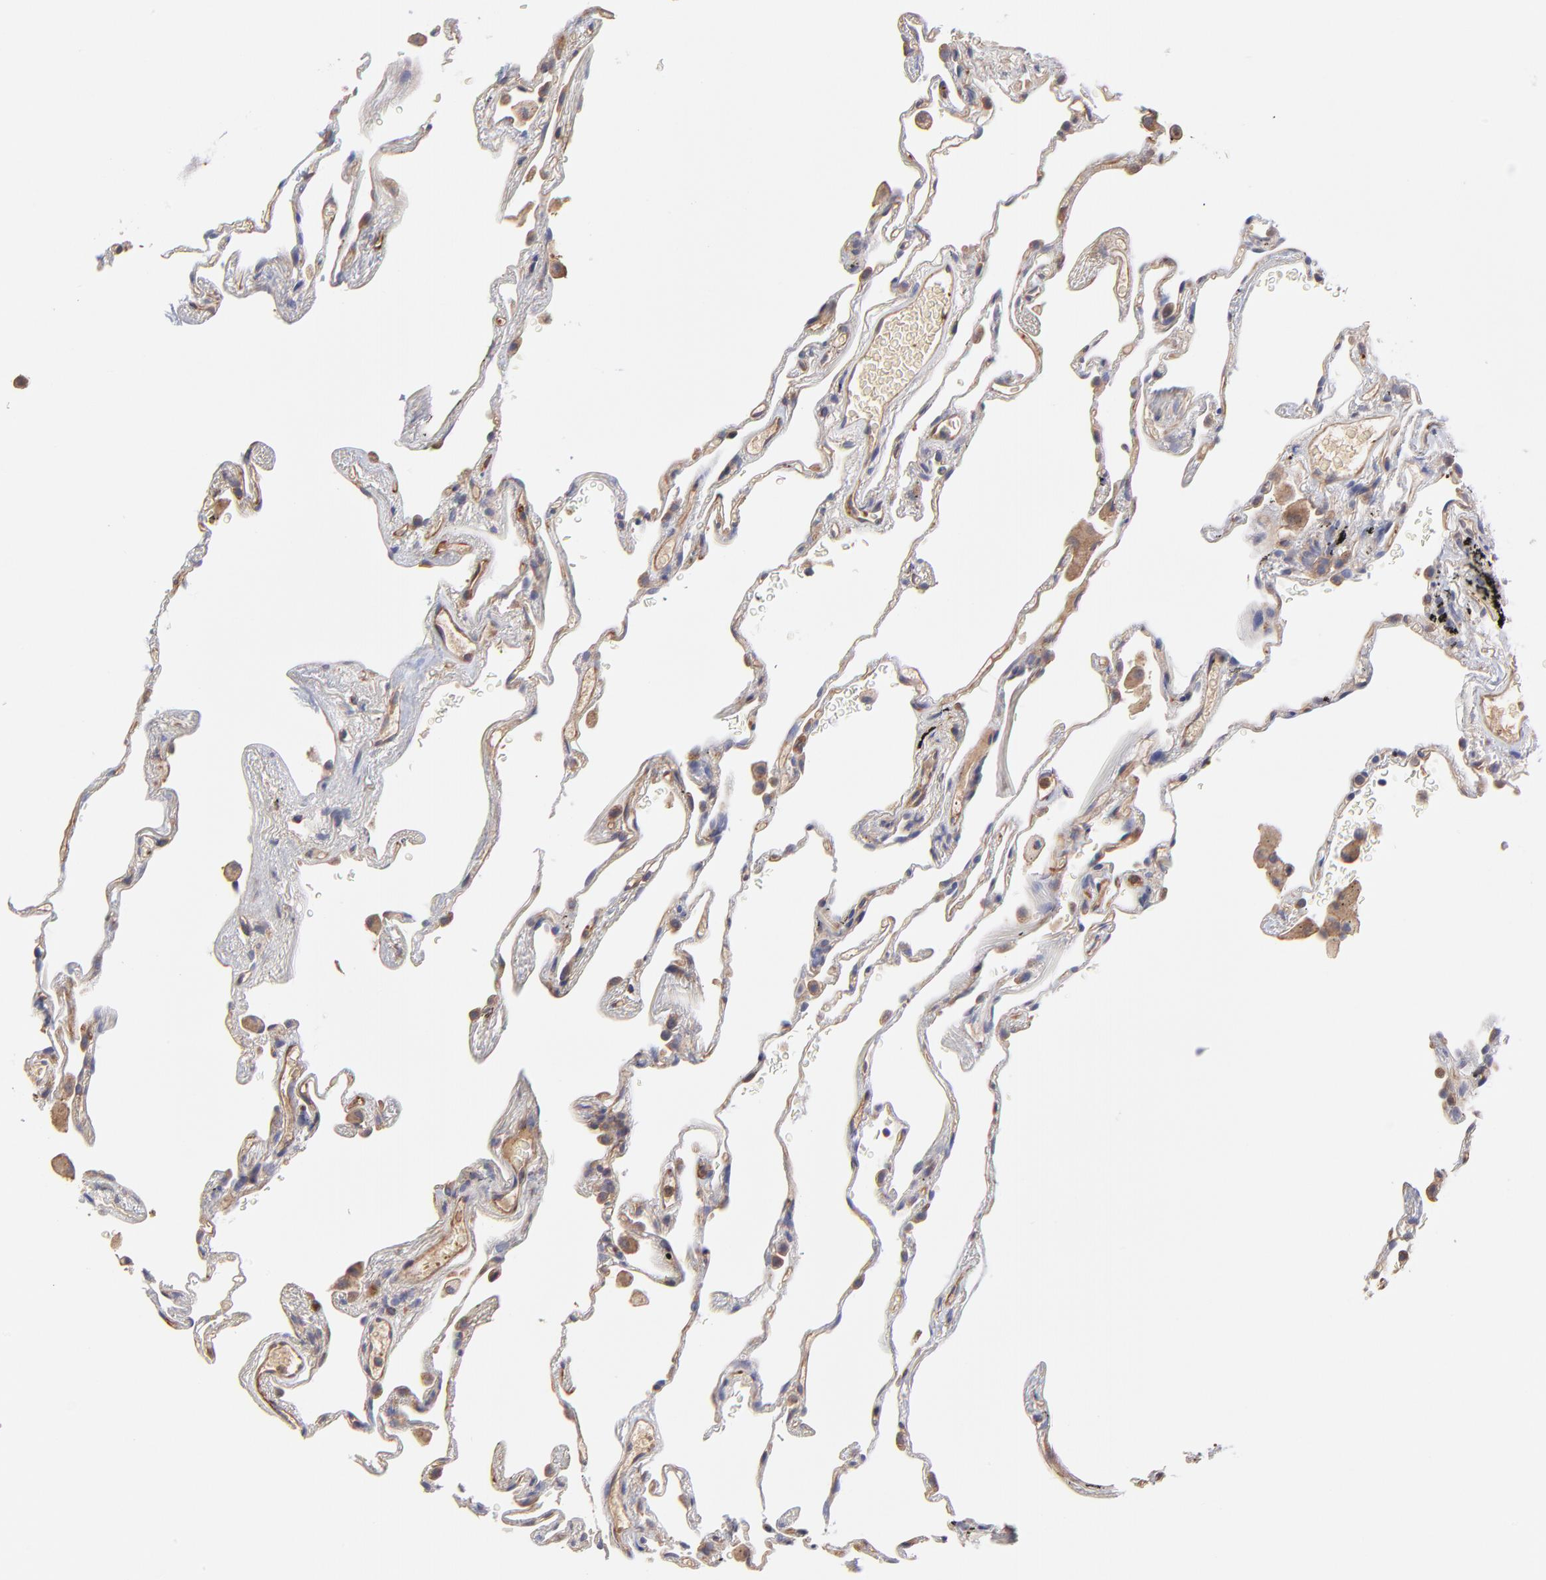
{"staining": {"intensity": "weak", "quantity": "<25%", "location": "cytoplasmic/membranous"}, "tissue": "lung", "cell_type": "Alveolar cells", "image_type": "normal", "snomed": [{"axis": "morphology", "description": "Normal tissue, NOS"}, {"axis": "morphology", "description": "Inflammation, NOS"}, {"axis": "topography", "description": "Lung"}], "caption": "This is an immunohistochemistry photomicrograph of benign human lung. There is no positivity in alveolar cells.", "gene": "ASB7", "patient": {"sex": "male", "age": 69}}